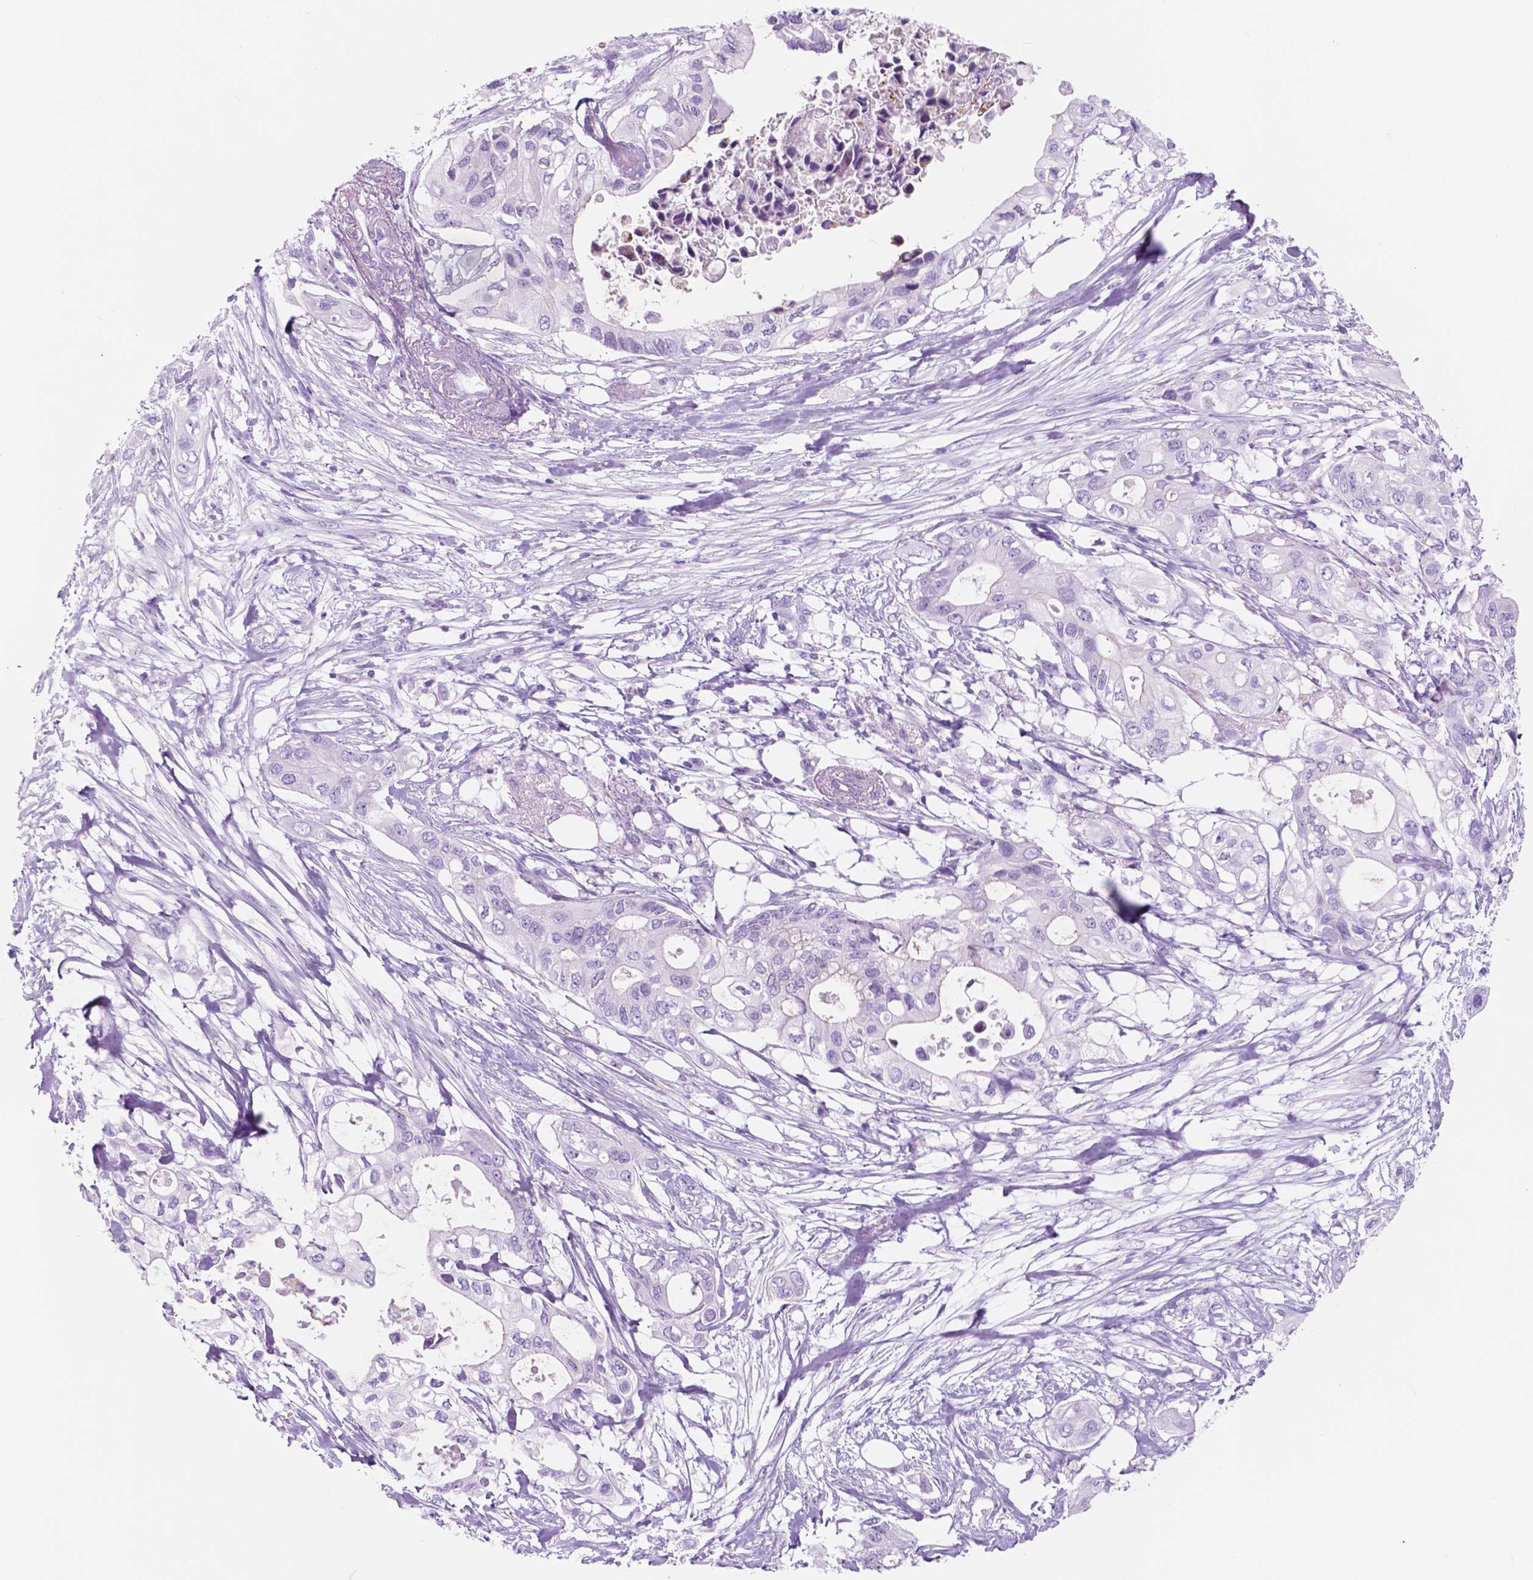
{"staining": {"intensity": "negative", "quantity": "none", "location": "none"}, "tissue": "pancreatic cancer", "cell_type": "Tumor cells", "image_type": "cancer", "snomed": [{"axis": "morphology", "description": "Adenocarcinoma, NOS"}, {"axis": "topography", "description": "Pancreas"}], "caption": "The image shows no significant staining in tumor cells of pancreatic adenocarcinoma.", "gene": "CUZD1", "patient": {"sex": "female", "age": 63}}